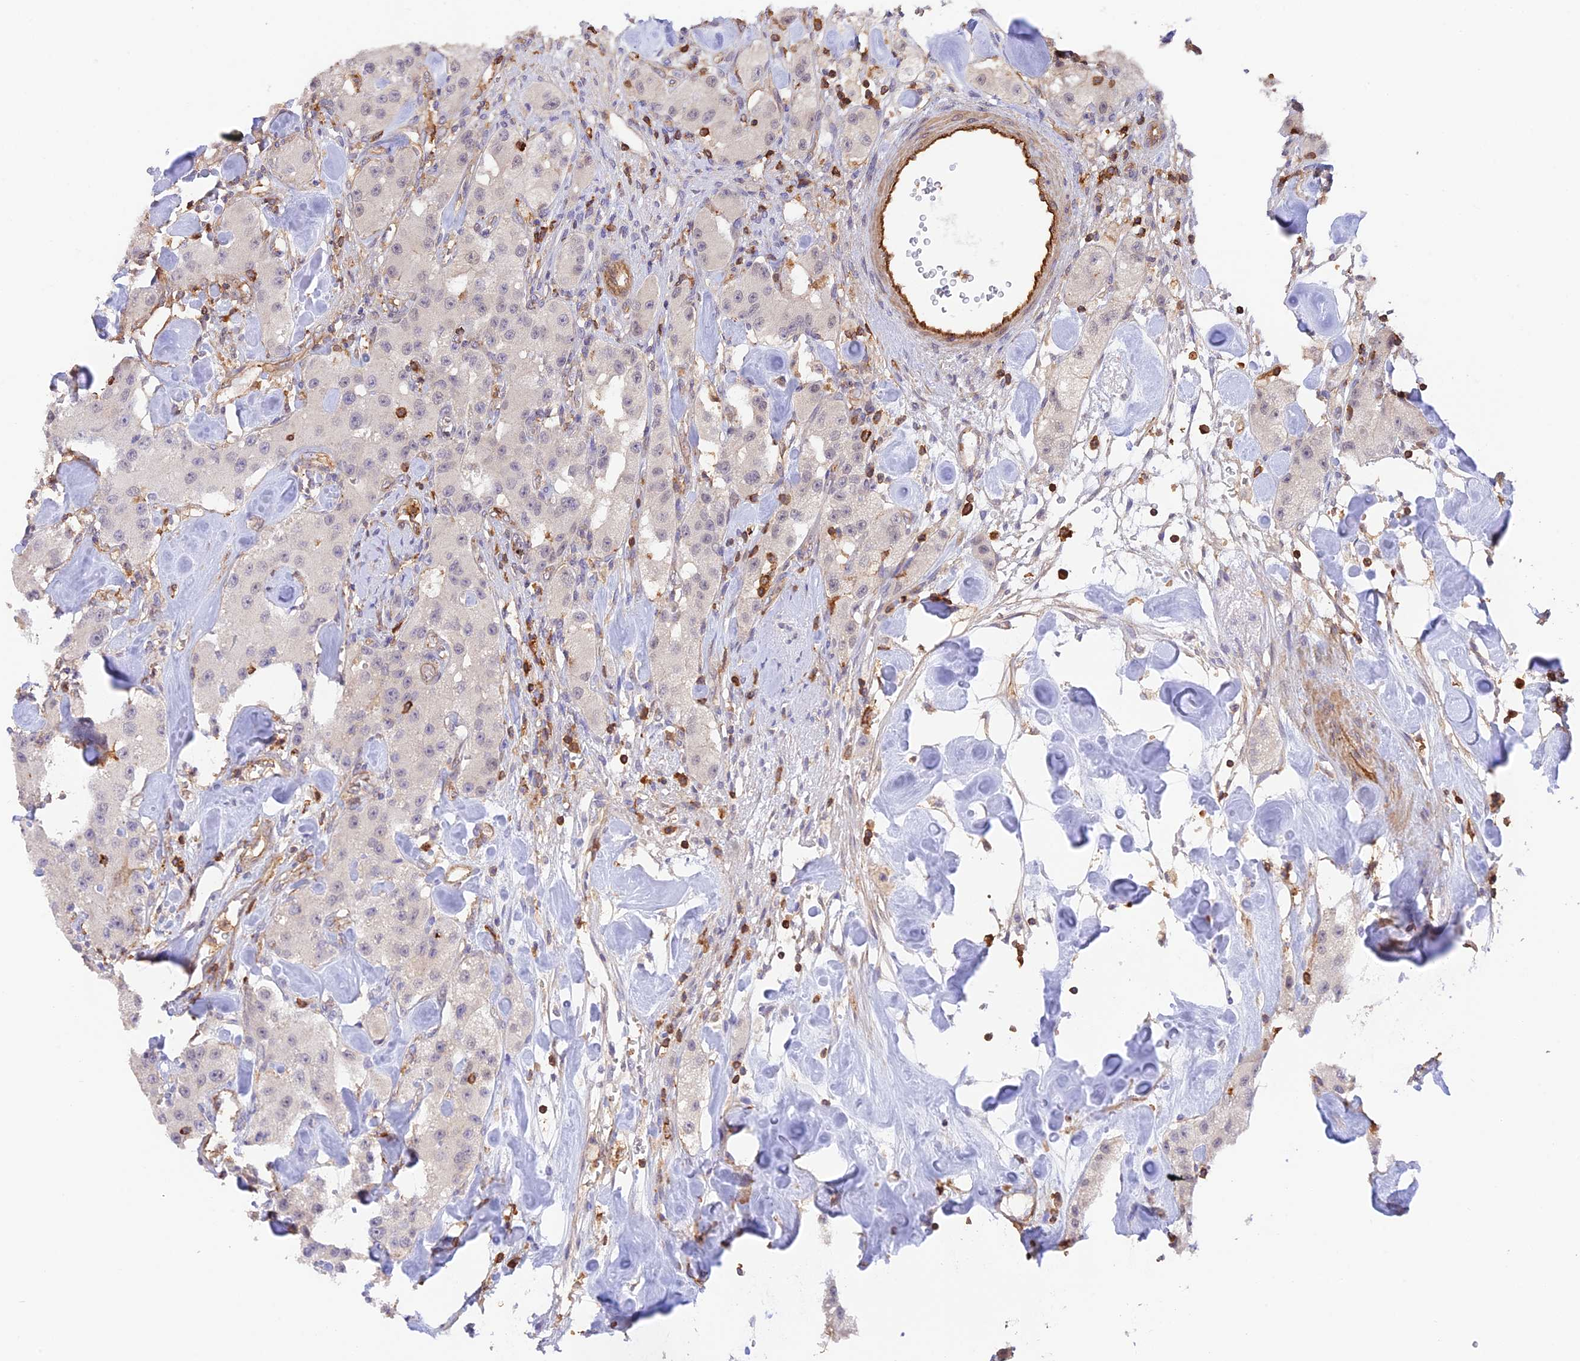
{"staining": {"intensity": "negative", "quantity": "none", "location": "none"}, "tissue": "carcinoid", "cell_type": "Tumor cells", "image_type": "cancer", "snomed": [{"axis": "morphology", "description": "Carcinoid, malignant, NOS"}, {"axis": "topography", "description": "Pancreas"}], "caption": "A high-resolution histopathology image shows IHC staining of carcinoid, which demonstrates no significant staining in tumor cells.", "gene": "DENND1C", "patient": {"sex": "male", "age": 41}}